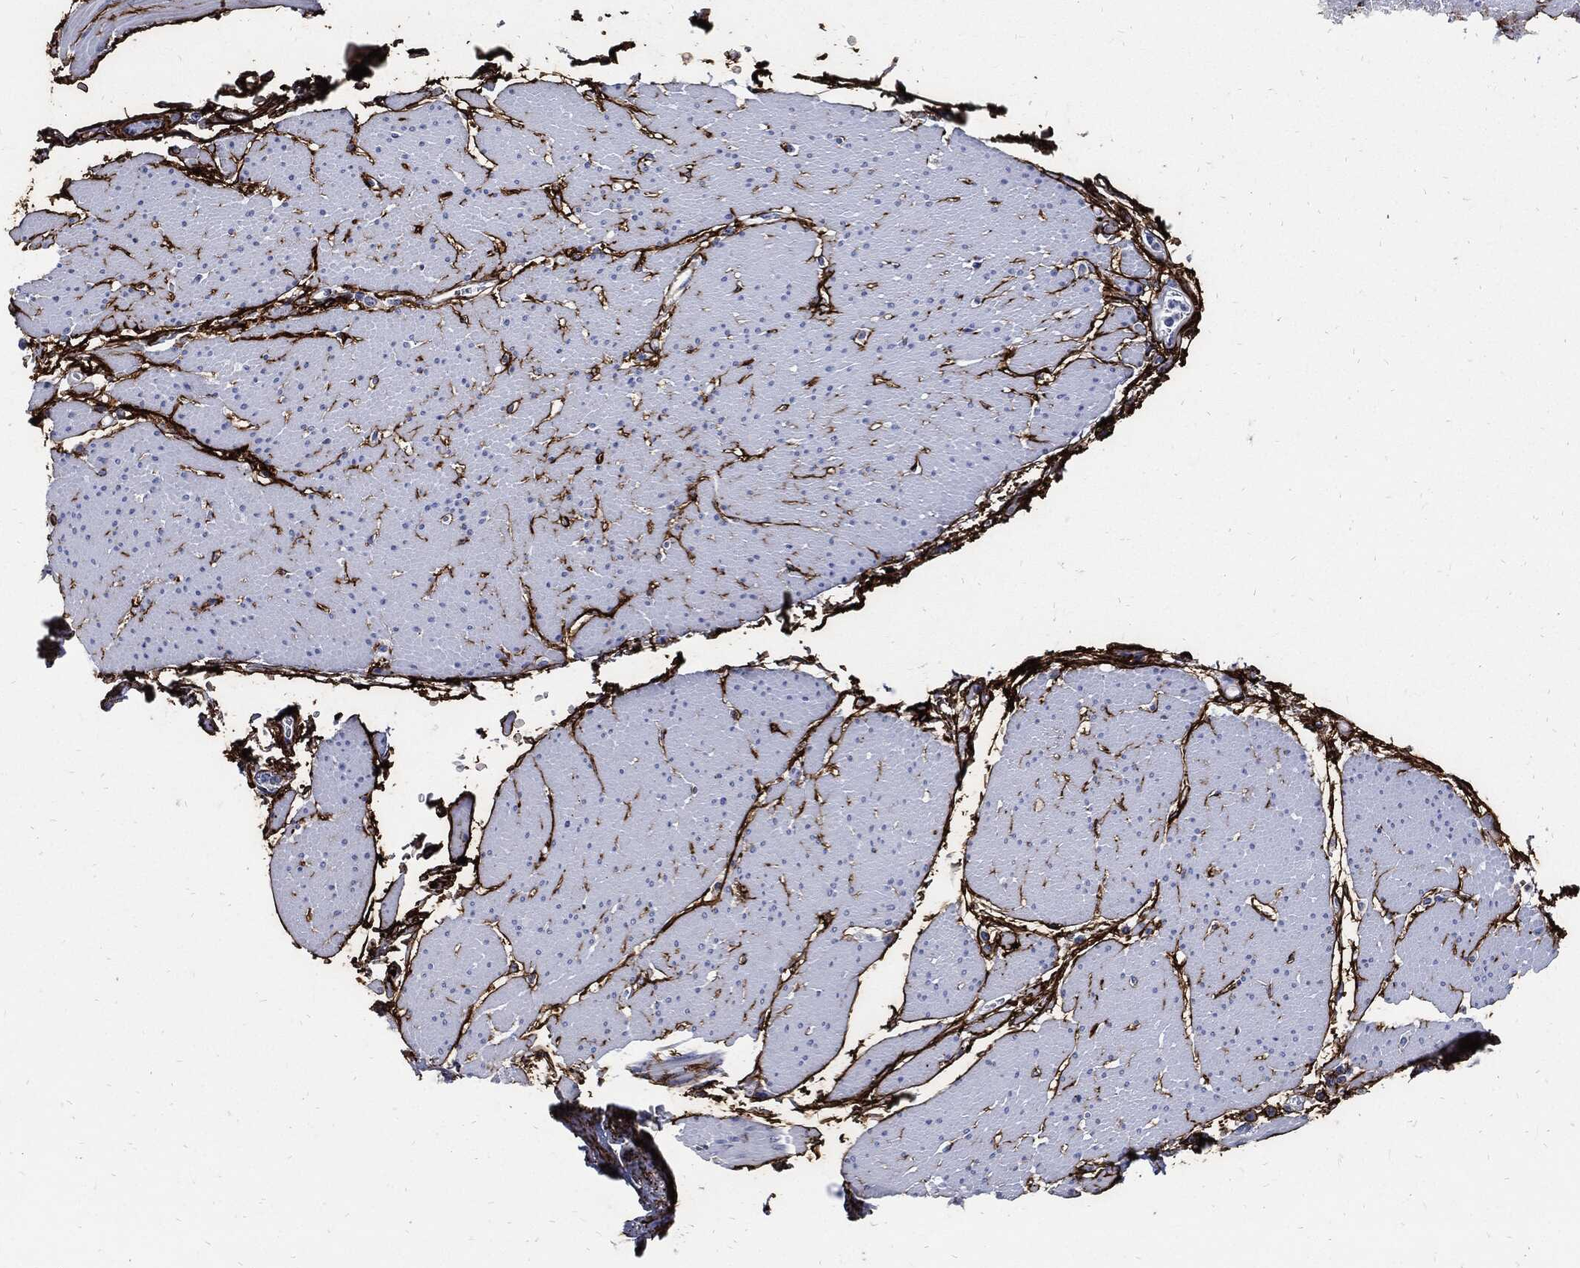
{"staining": {"intensity": "negative", "quantity": "none", "location": "none"}, "tissue": "smooth muscle", "cell_type": "Smooth muscle cells", "image_type": "normal", "snomed": [{"axis": "morphology", "description": "Normal tissue, NOS"}, {"axis": "topography", "description": "Smooth muscle"}, {"axis": "topography", "description": "Anal"}], "caption": "IHC micrograph of unremarkable smooth muscle: human smooth muscle stained with DAB (3,3'-diaminobenzidine) displays no significant protein positivity in smooth muscle cells.", "gene": "FBN1", "patient": {"sex": "male", "age": 83}}